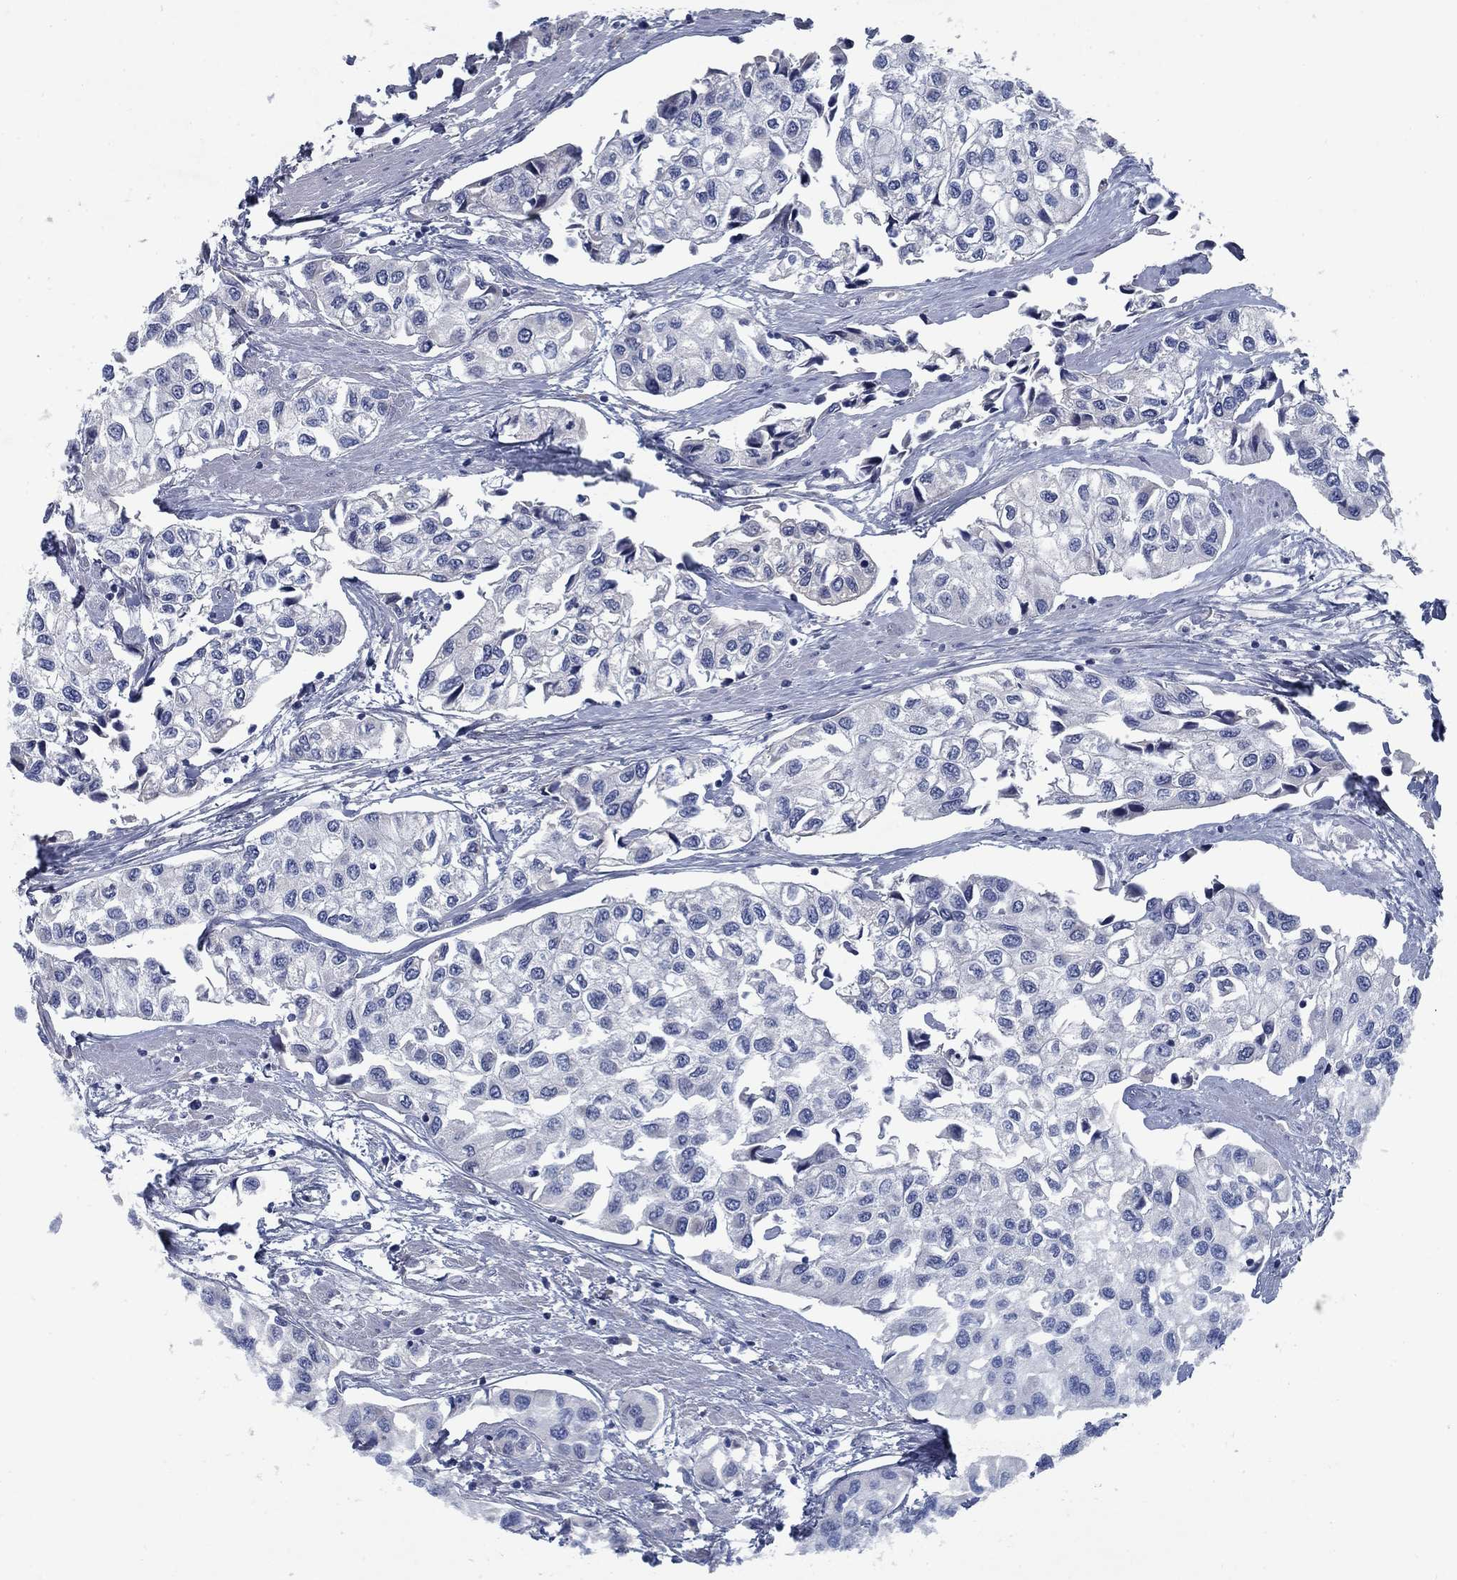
{"staining": {"intensity": "negative", "quantity": "none", "location": "none"}, "tissue": "urothelial cancer", "cell_type": "Tumor cells", "image_type": "cancer", "snomed": [{"axis": "morphology", "description": "Urothelial carcinoma, High grade"}, {"axis": "topography", "description": "Urinary bladder"}], "caption": "This is an IHC photomicrograph of human high-grade urothelial carcinoma. There is no positivity in tumor cells.", "gene": "PNMA8A", "patient": {"sex": "male", "age": 73}}